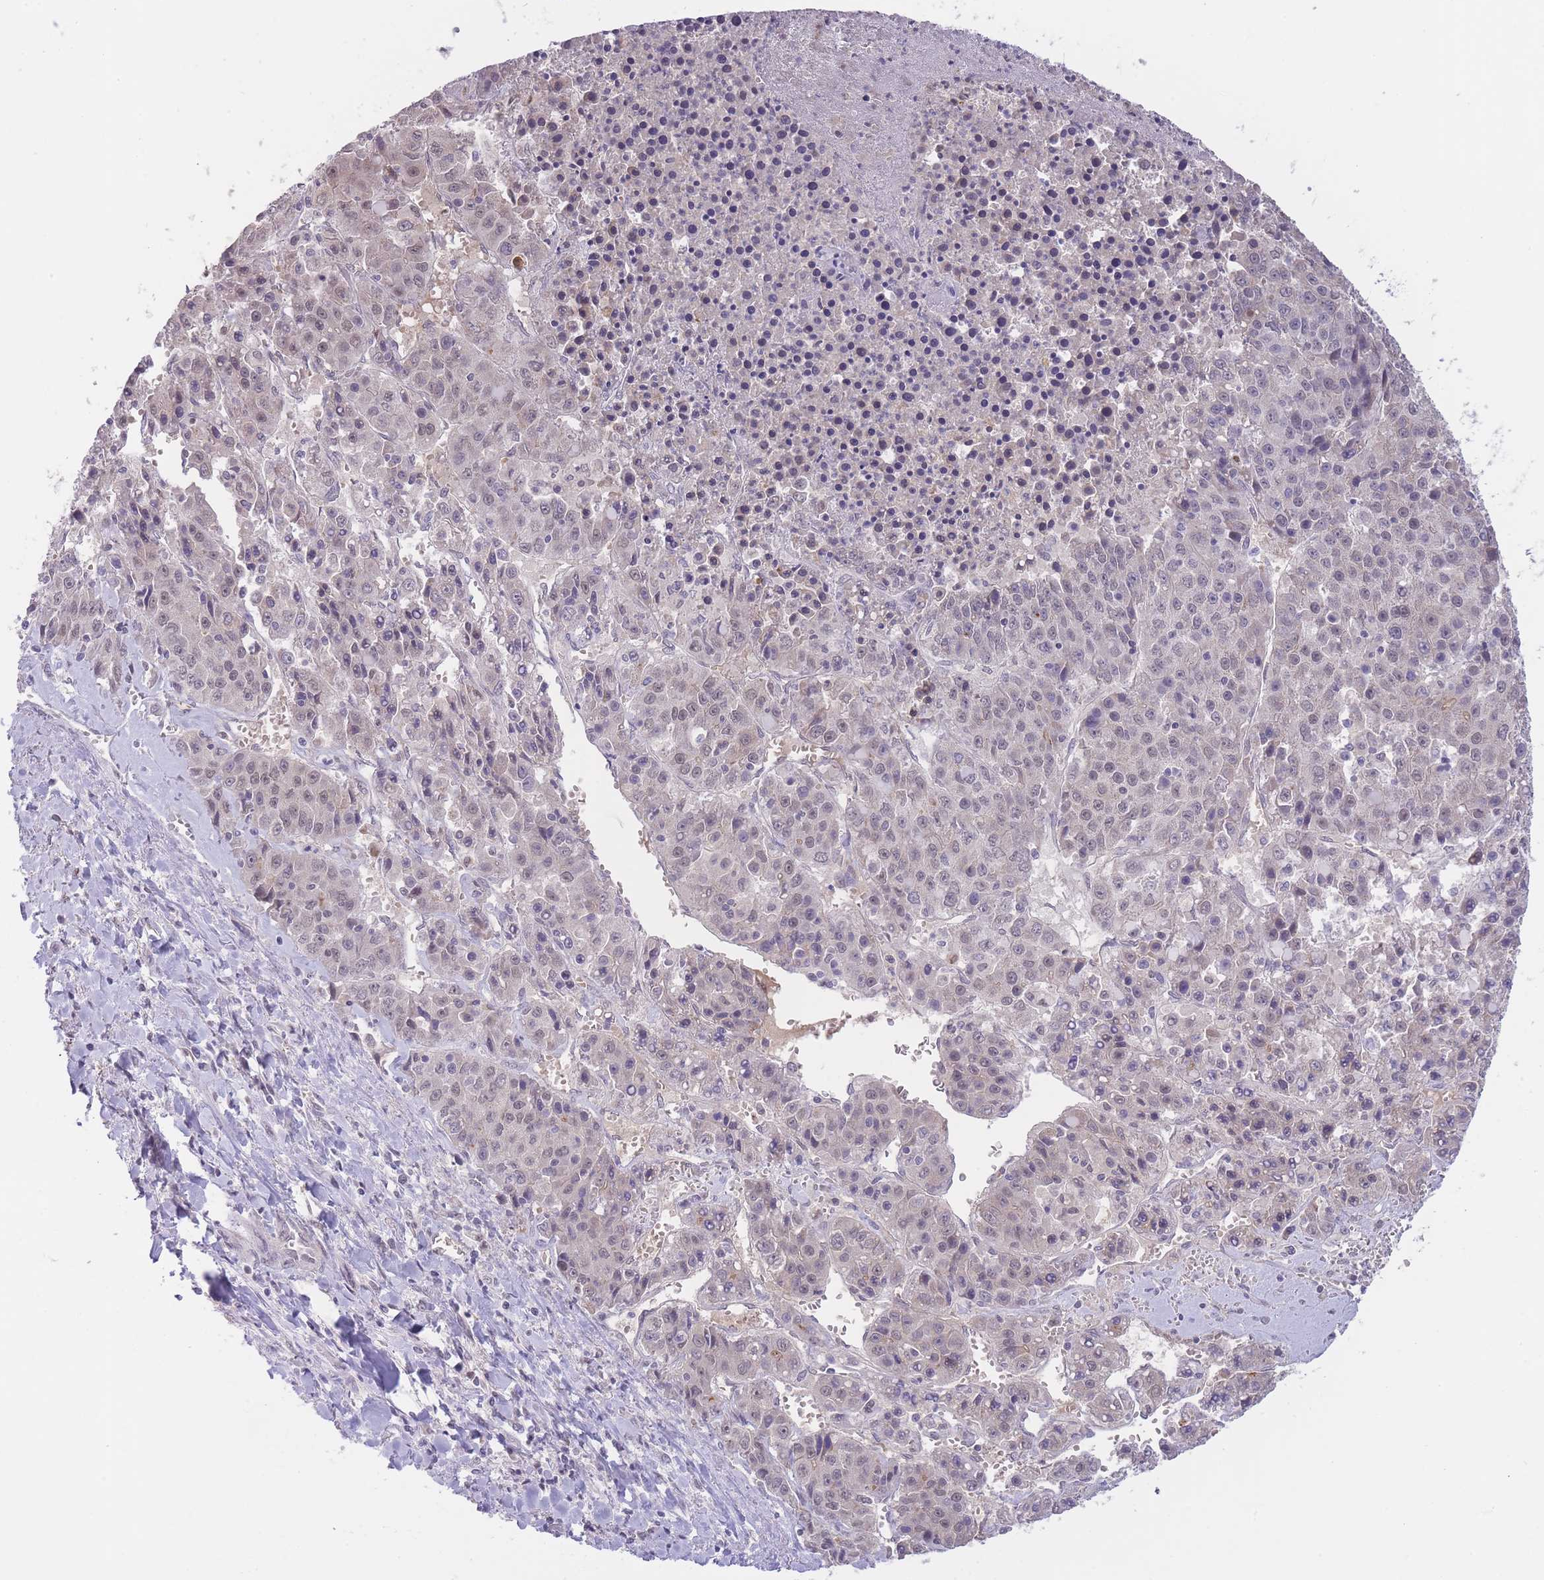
{"staining": {"intensity": "weak", "quantity": "25%-75%", "location": "nuclear"}, "tissue": "liver cancer", "cell_type": "Tumor cells", "image_type": "cancer", "snomed": [{"axis": "morphology", "description": "Carcinoma, Hepatocellular, NOS"}, {"axis": "topography", "description": "Liver"}], "caption": "Liver cancer (hepatocellular carcinoma) was stained to show a protein in brown. There is low levels of weak nuclear positivity in about 25%-75% of tumor cells.", "gene": "GOLGA6L25", "patient": {"sex": "female", "age": 53}}